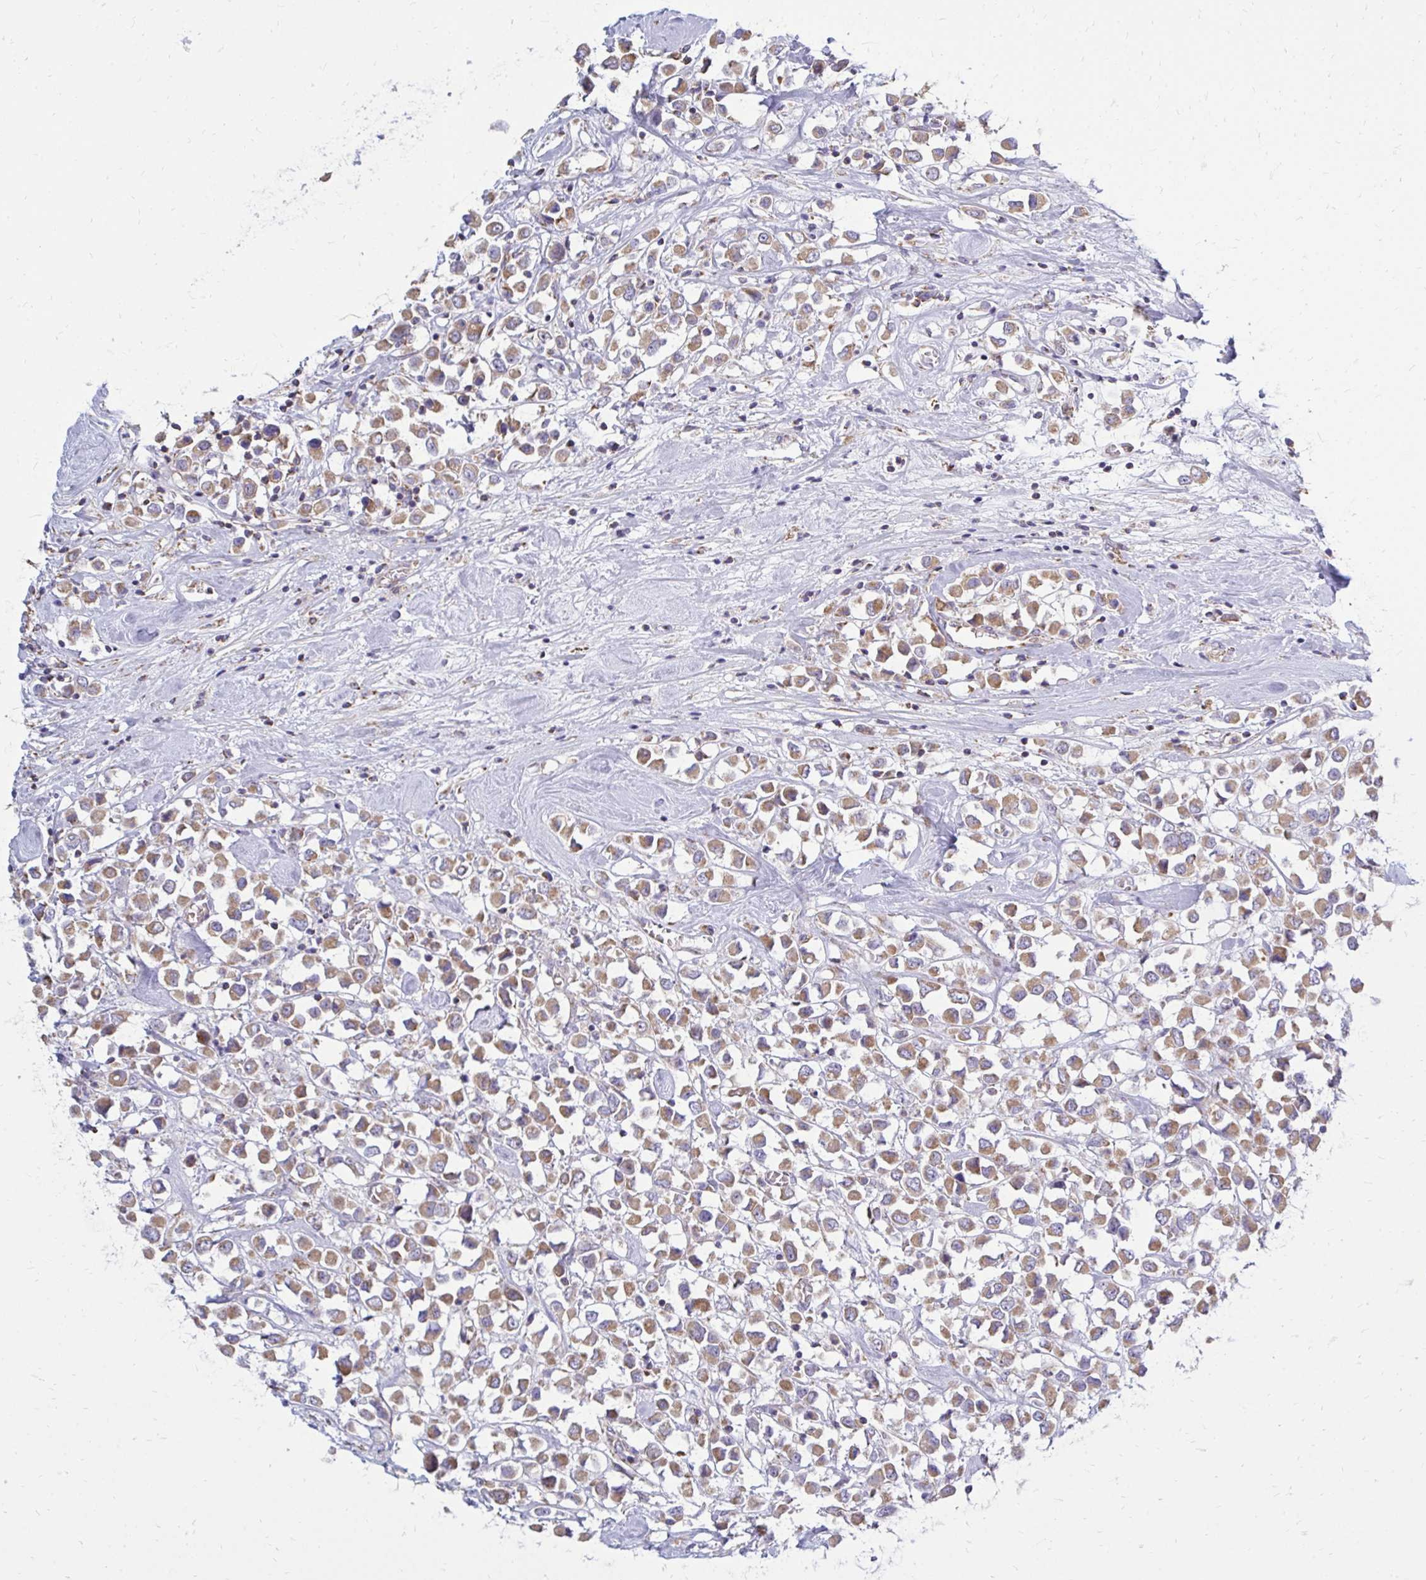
{"staining": {"intensity": "weak", "quantity": ">75%", "location": "cytoplasmic/membranous"}, "tissue": "breast cancer", "cell_type": "Tumor cells", "image_type": "cancer", "snomed": [{"axis": "morphology", "description": "Duct carcinoma"}, {"axis": "topography", "description": "Breast"}], "caption": "This photomicrograph reveals breast intraductal carcinoma stained with immunohistochemistry (IHC) to label a protein in brown. The cytoplasmic/membranous of tumor cells show weak positivity for the protein. Nuclei are counter-stained blue.", "gene": "OR10R2", "patient": {"sex": "female", "age": 61}}